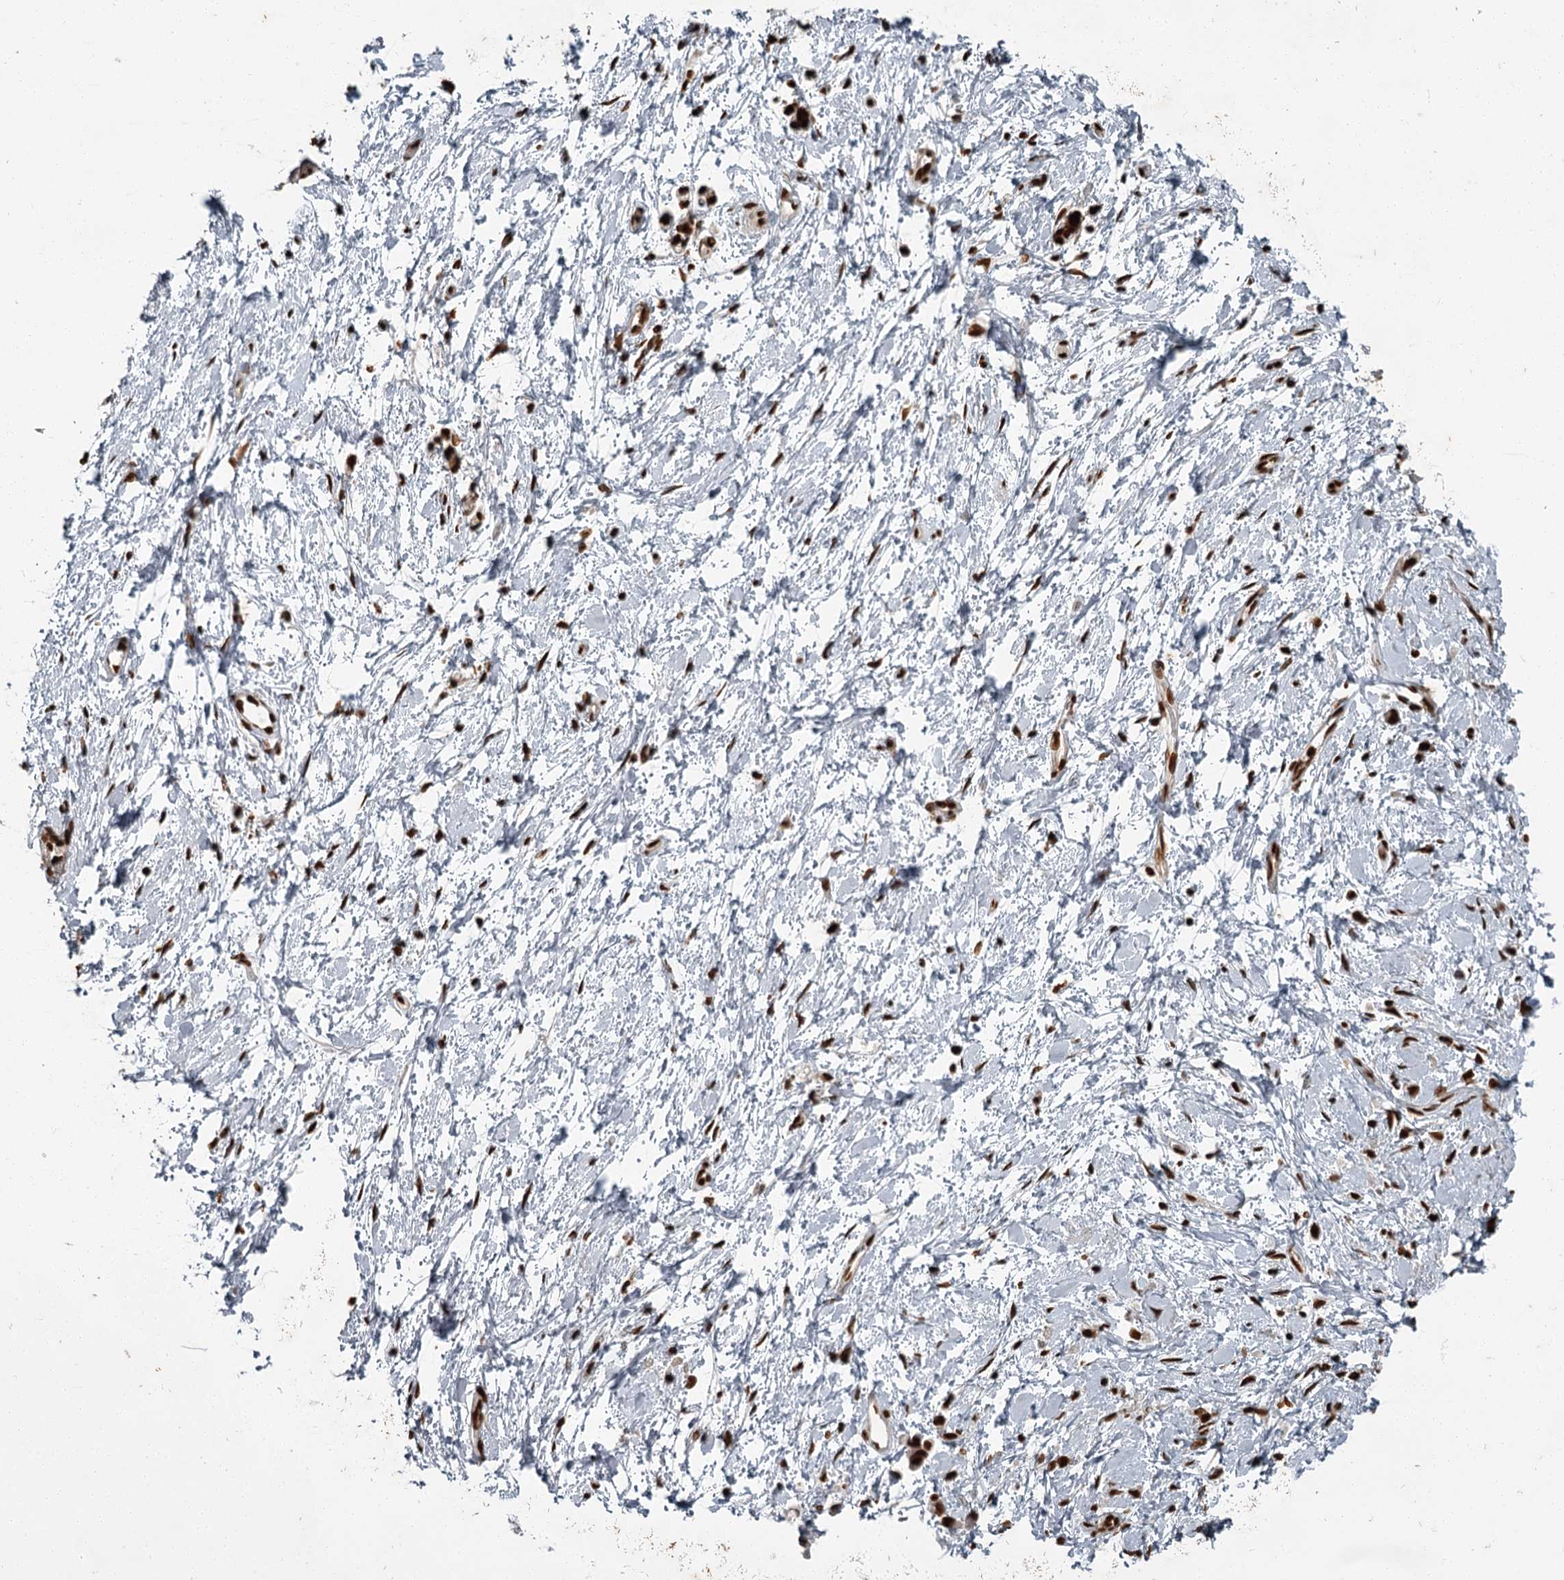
{"staining": {"intensity": "strong", "quantity": ">75%", "location": "nuclear"}, "tissue": "stomach cancer", "cell_type": "Tumor cells", "image_type": "cancer", "snomed": [{"axis": "morphology", "description": "Adenocarcinoma, NOS"}, {"axis": "topography", "description": "Stomach"}], "caption": "A histopathology image of human stomach adenocarcinoma stained for a protein exhibits strong nuclear brown staining in tumor cells.", "gene": "RBBP7", "patient": {"sex": "female", "age": 60}}